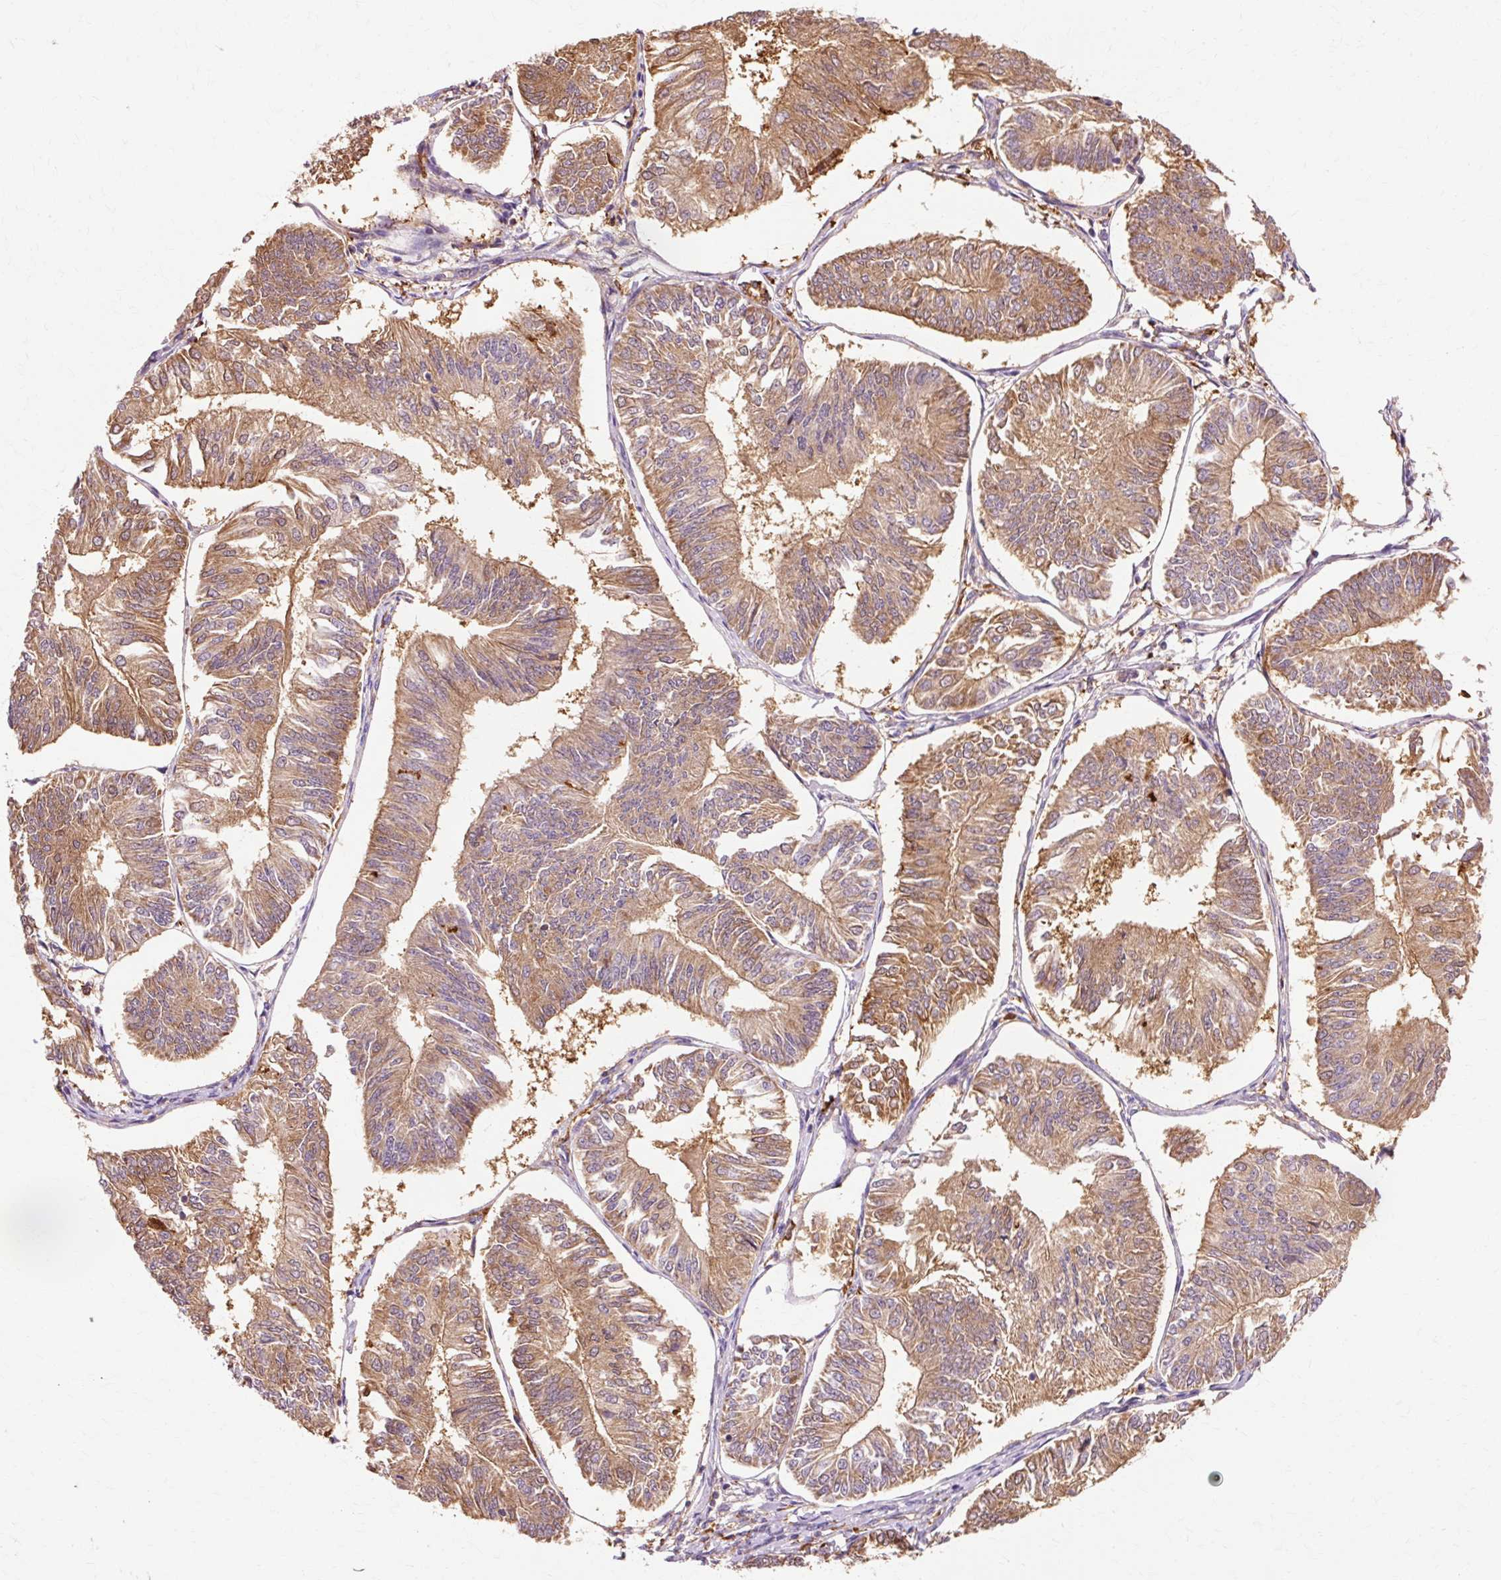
{"staining": {"intensity": "moderate", "quantity": ">75%", "location": "cytoplasmic/membranous"}, "tissue": "endometrial cancer", "cell_type": "Tumor cells", "image_type": "cancer", "snomed": [{"axis": "morphology", "description": "Adenocarcinoma, NOS"}, {"axis": "topography", "description": "Endometrium"}], "caption": "Moderate cytoplasmic/membranous protein staining is present in approximately >75% of tumor cells in adenocarcinoma (endometrial).", "gene": "GPX1", "patient": {"sex": "female", "age": 58}}